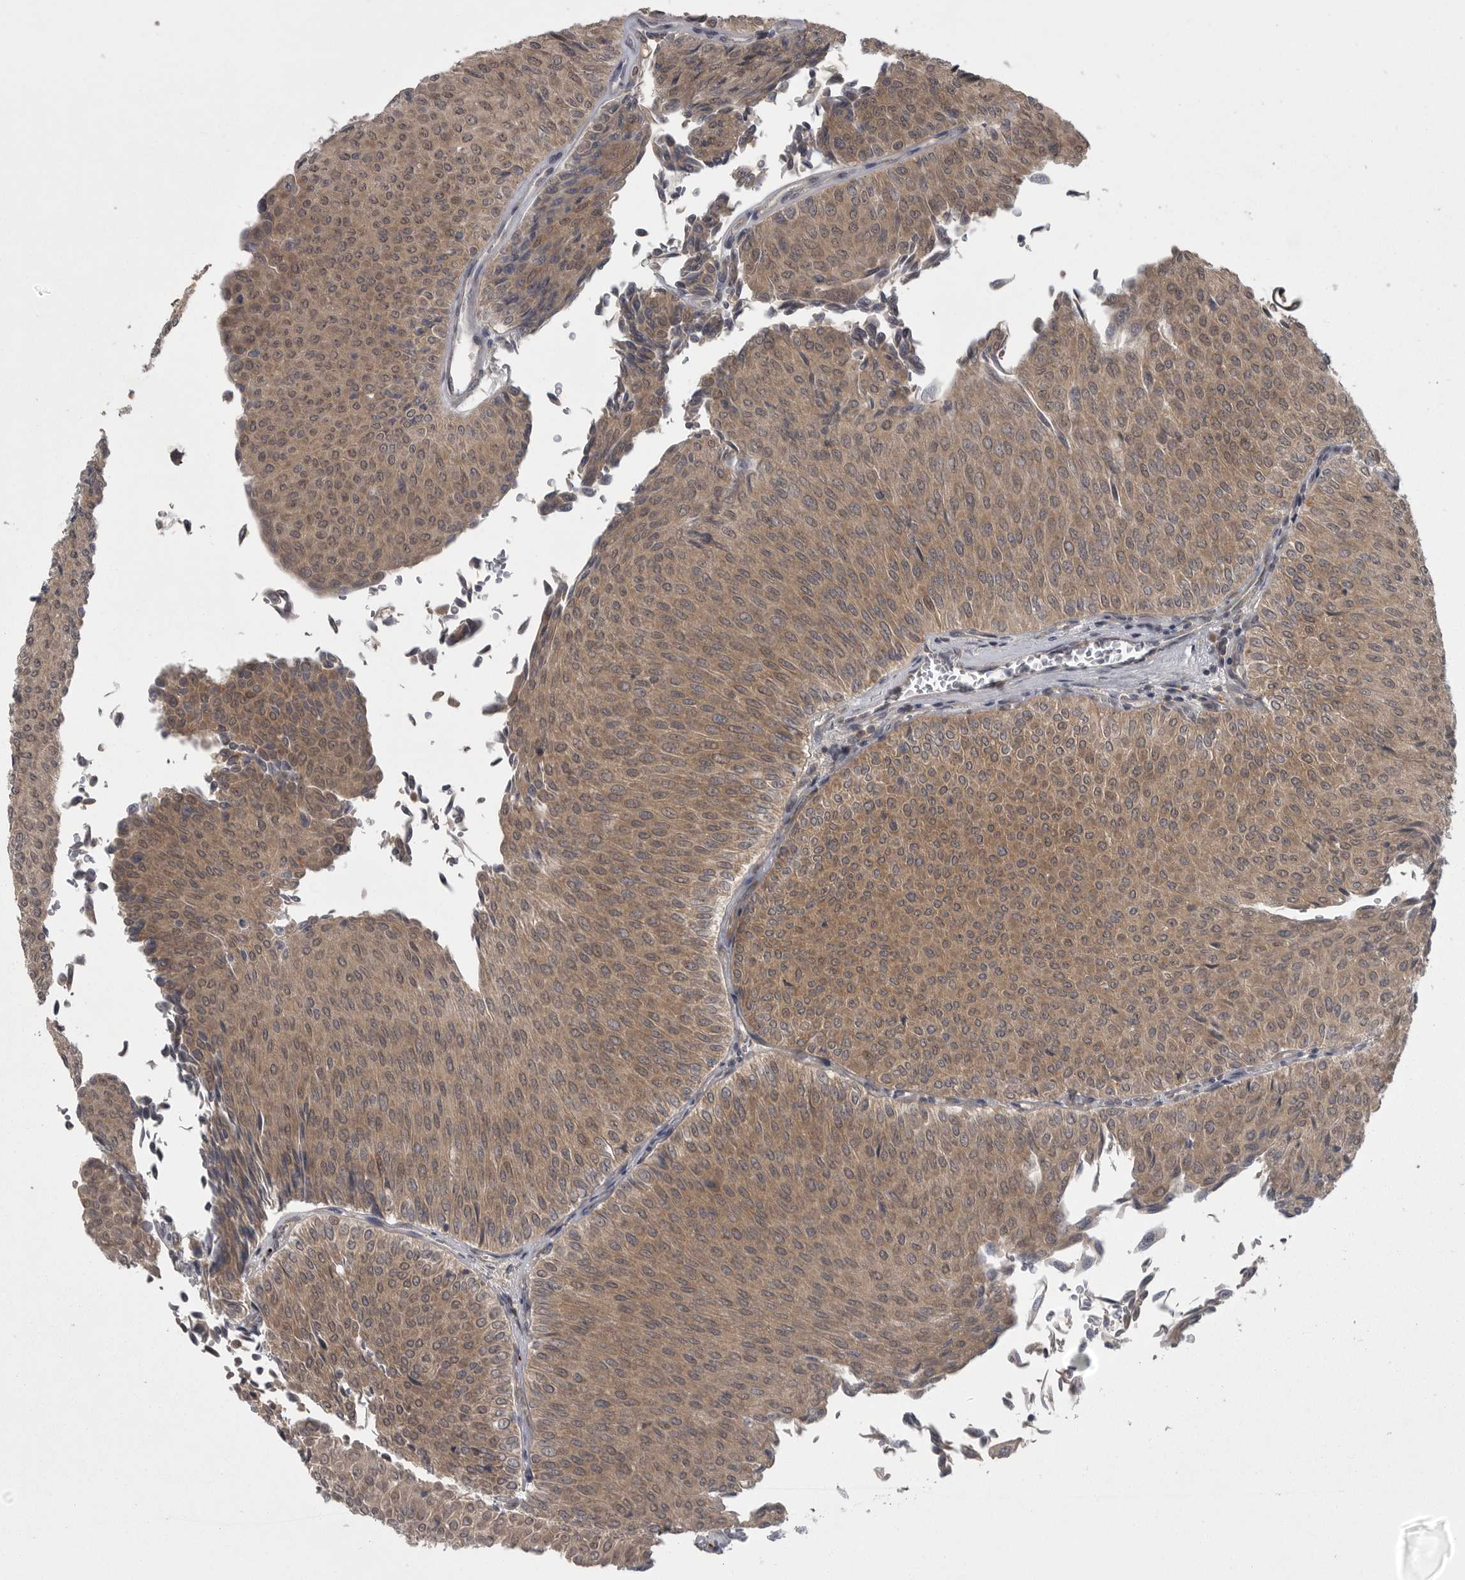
{"staining": {"intensity": "moderate", "quantity": ">75%", "location": "cytoplasmic/membranous"}, "tissue": "urothelial cancer", "cell_type": "Tumor cells", "image_type": "cancer", "snomed": [{"axis": "morphology", "description": "Urothelial carcinoma, Low grade"}, {"axis": "topography", "description": "Urinary bladder"}], "caption": "The histopathology image exhibits a brown stain indicating the presence of a protein in the cytoplasmic/membranous of tumor cells in low-grade urothelial carcinoma. Nuclei are stained in blue.", "gene": "PHF13", "patient": {"sex": "male", "age": 78}}